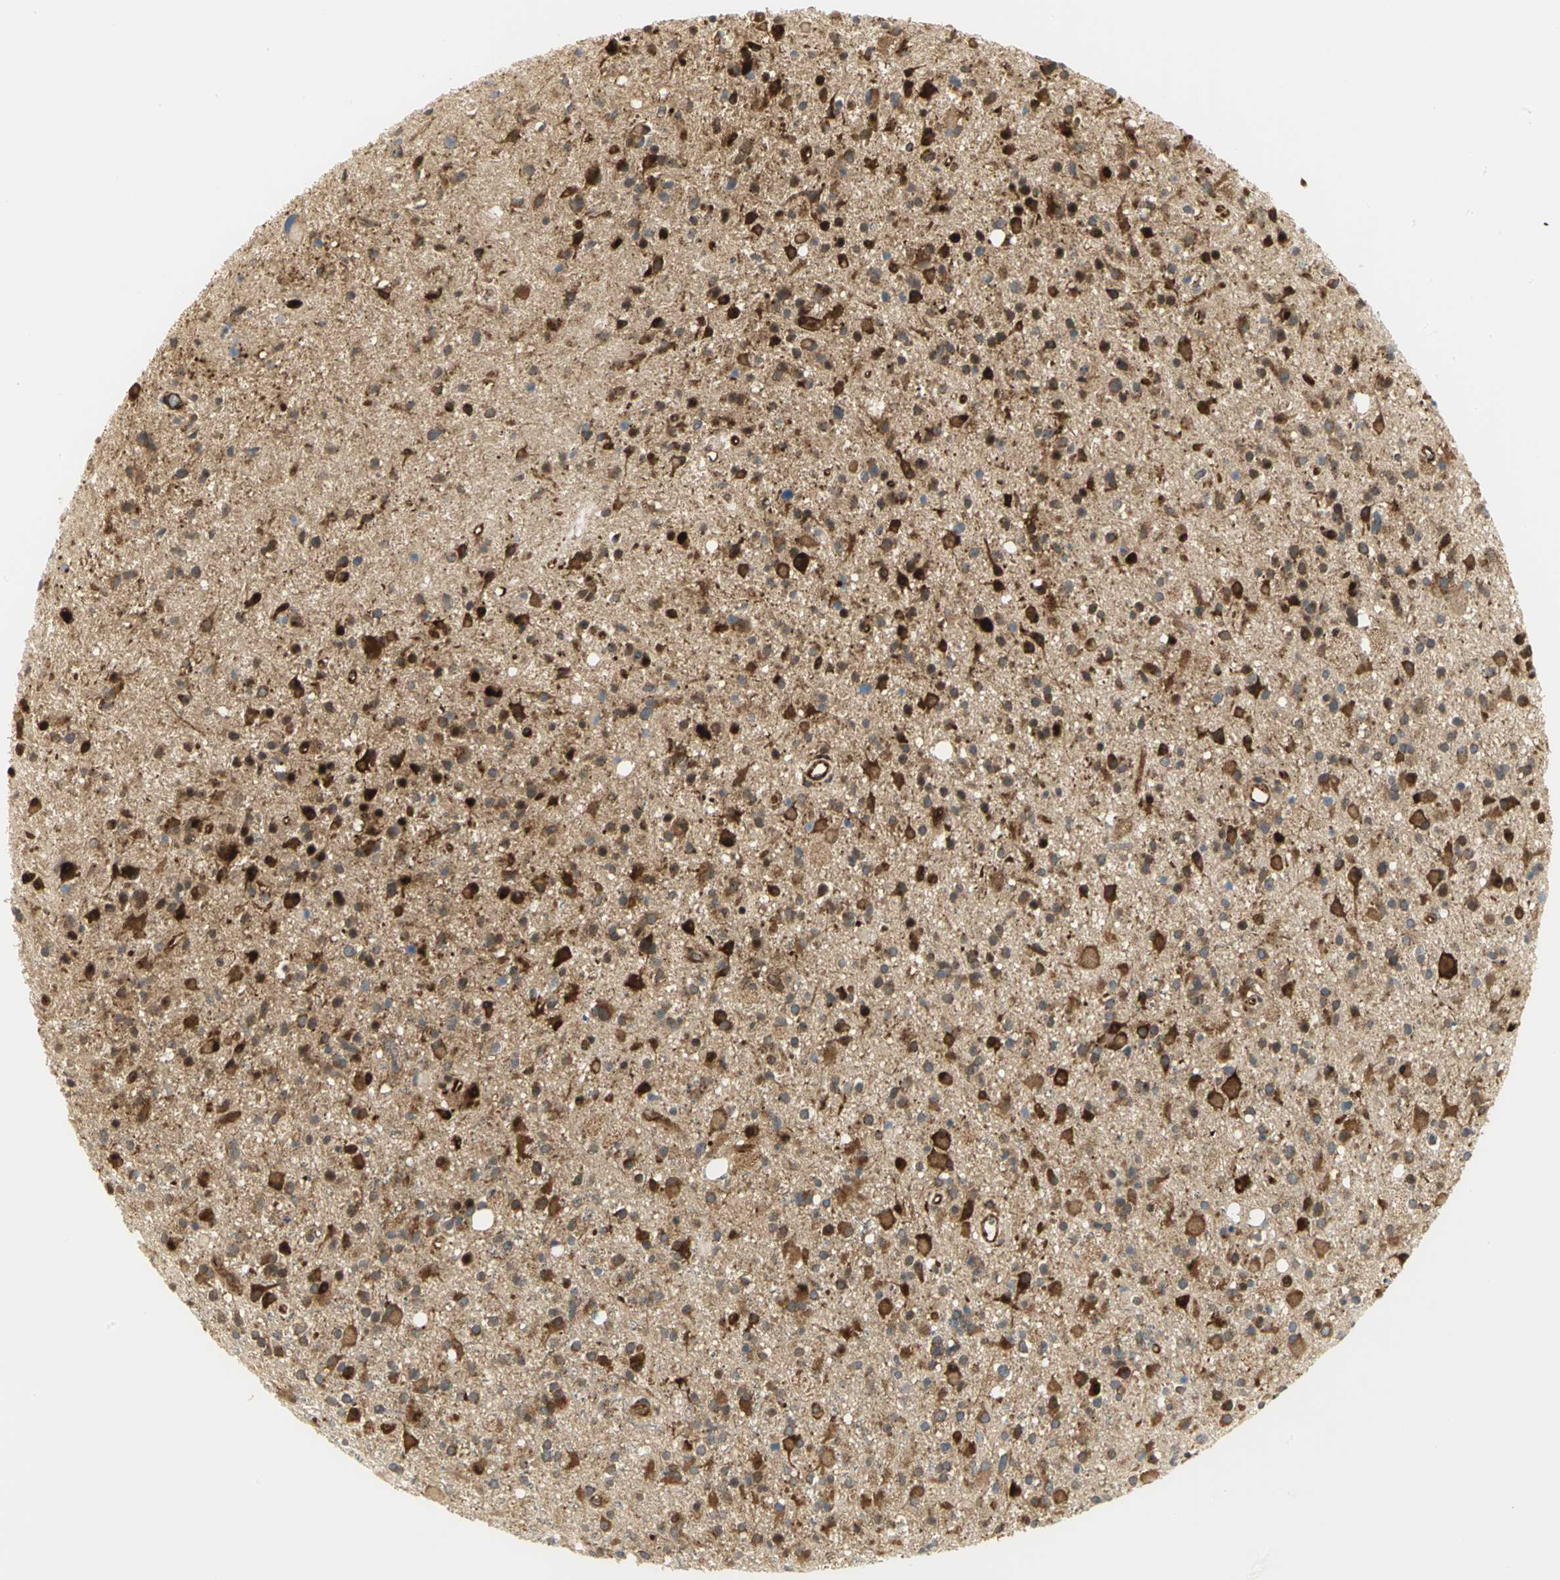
{"staining": {"intensity": "strong", "quantity": ">75%", "location": "cytoplasmic/membranous,nuclear"}, "tissue": "glioma", "cell_type": "Tumor cells", "image_type": "cancer", "snomed": [{"axis": "morphology", "description": "Glioma, malignant, High grade"}, {"axis": "topography", "description": "Brain"}], "caption": "IHC image of human glioma stained for a protein (brown), which reveals high levels of strong cytoplasmic/membranous and nuclear positivity in about >75% of tumor cells.", "gene": "EEA1", "patient": {"sex": "male", "age": 33}}